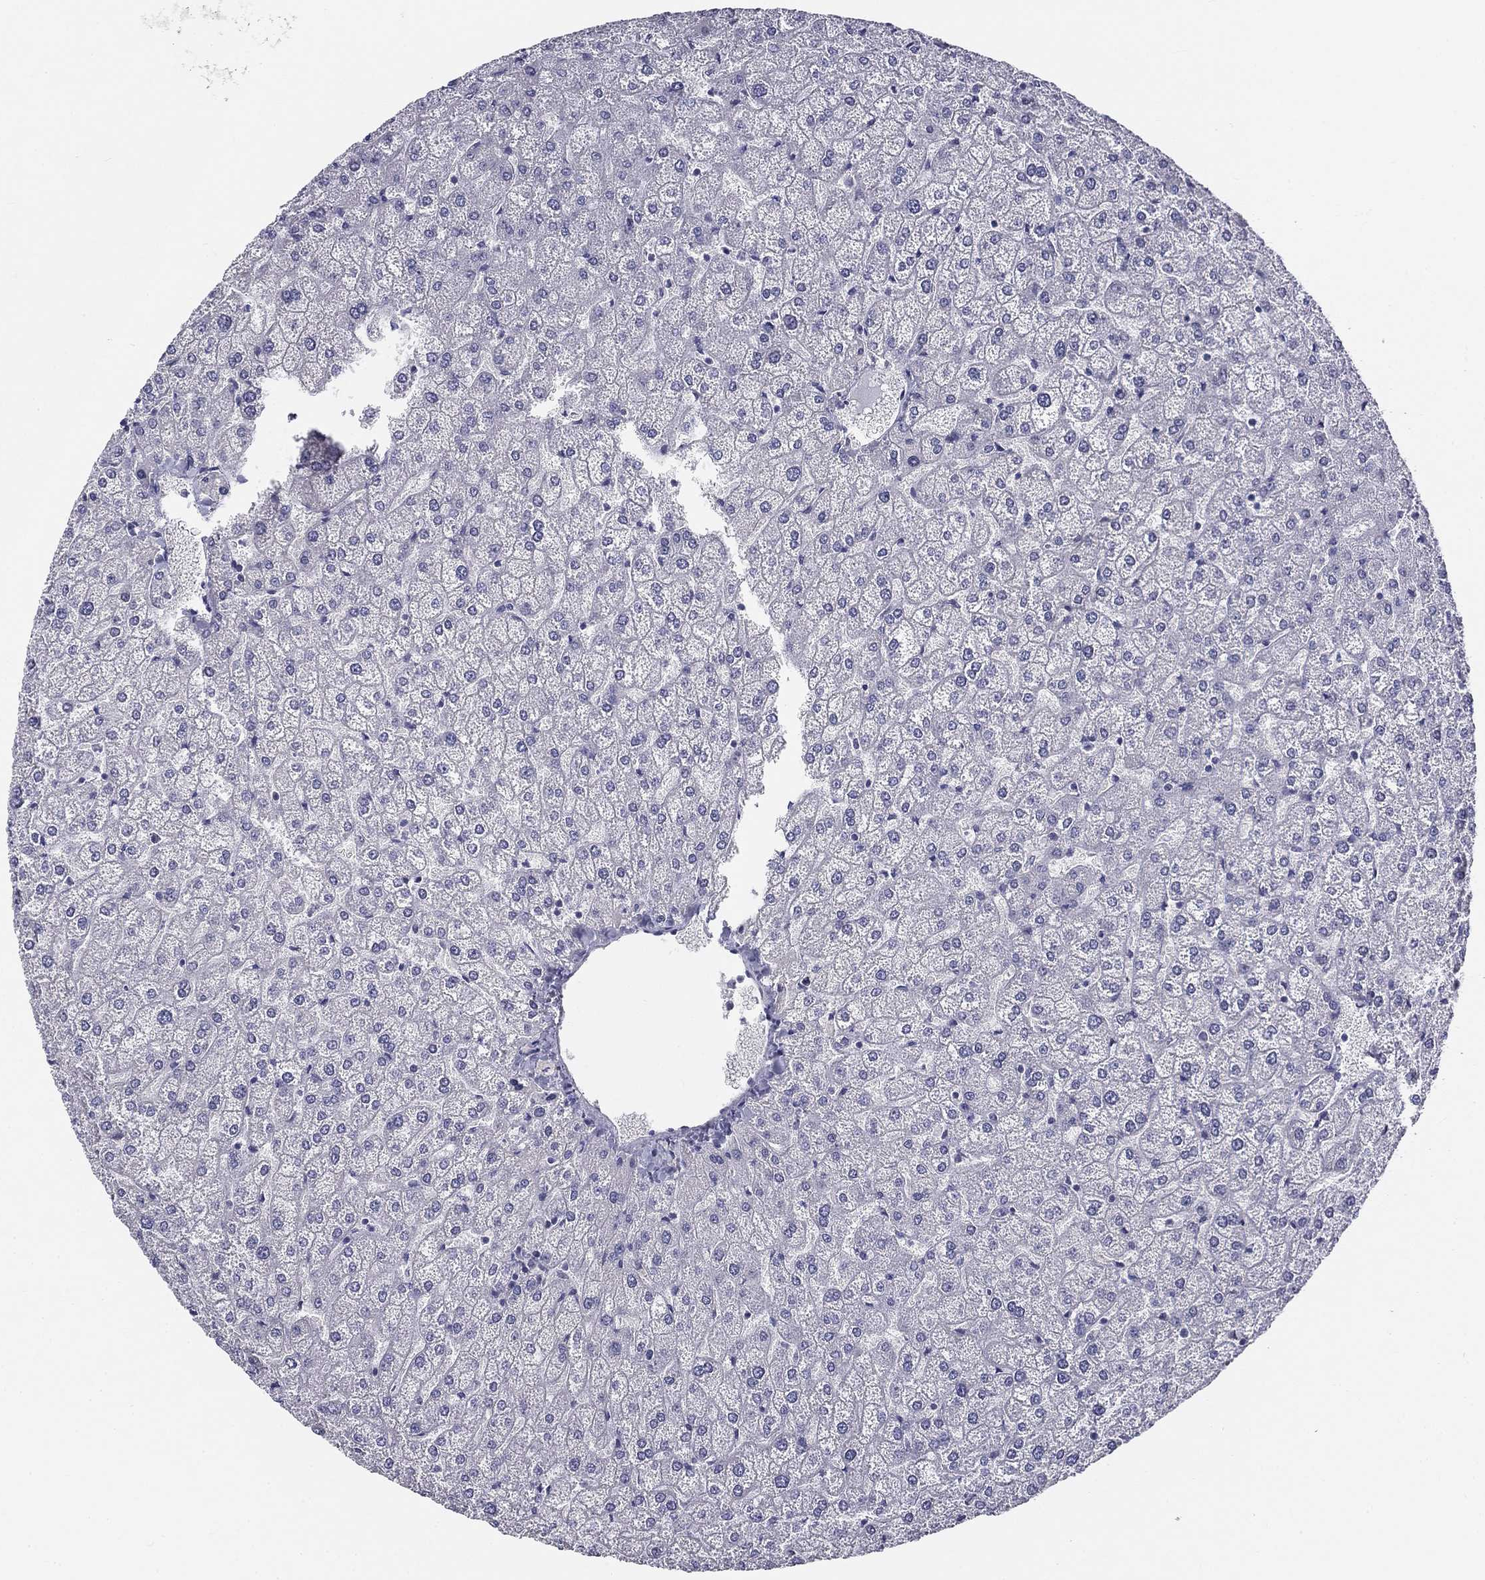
{"staining": {"intensity": "negative", "quantity": "none", "location": "none"}, "tissue": "liver", "cell_type": "Cholangiocytes", "image_type": "normal", "snomed": [{"axis": "morphology", "description": "Normal tissue, NOS"}, {"axis": "topography", "description": "Liver"}], "caption": "Protein analysis of unremarkable liver displays no significant positivity in cholangiocytes.", "gene": "GALNTL5", "patient": {"sex": "female", "age": 32}}